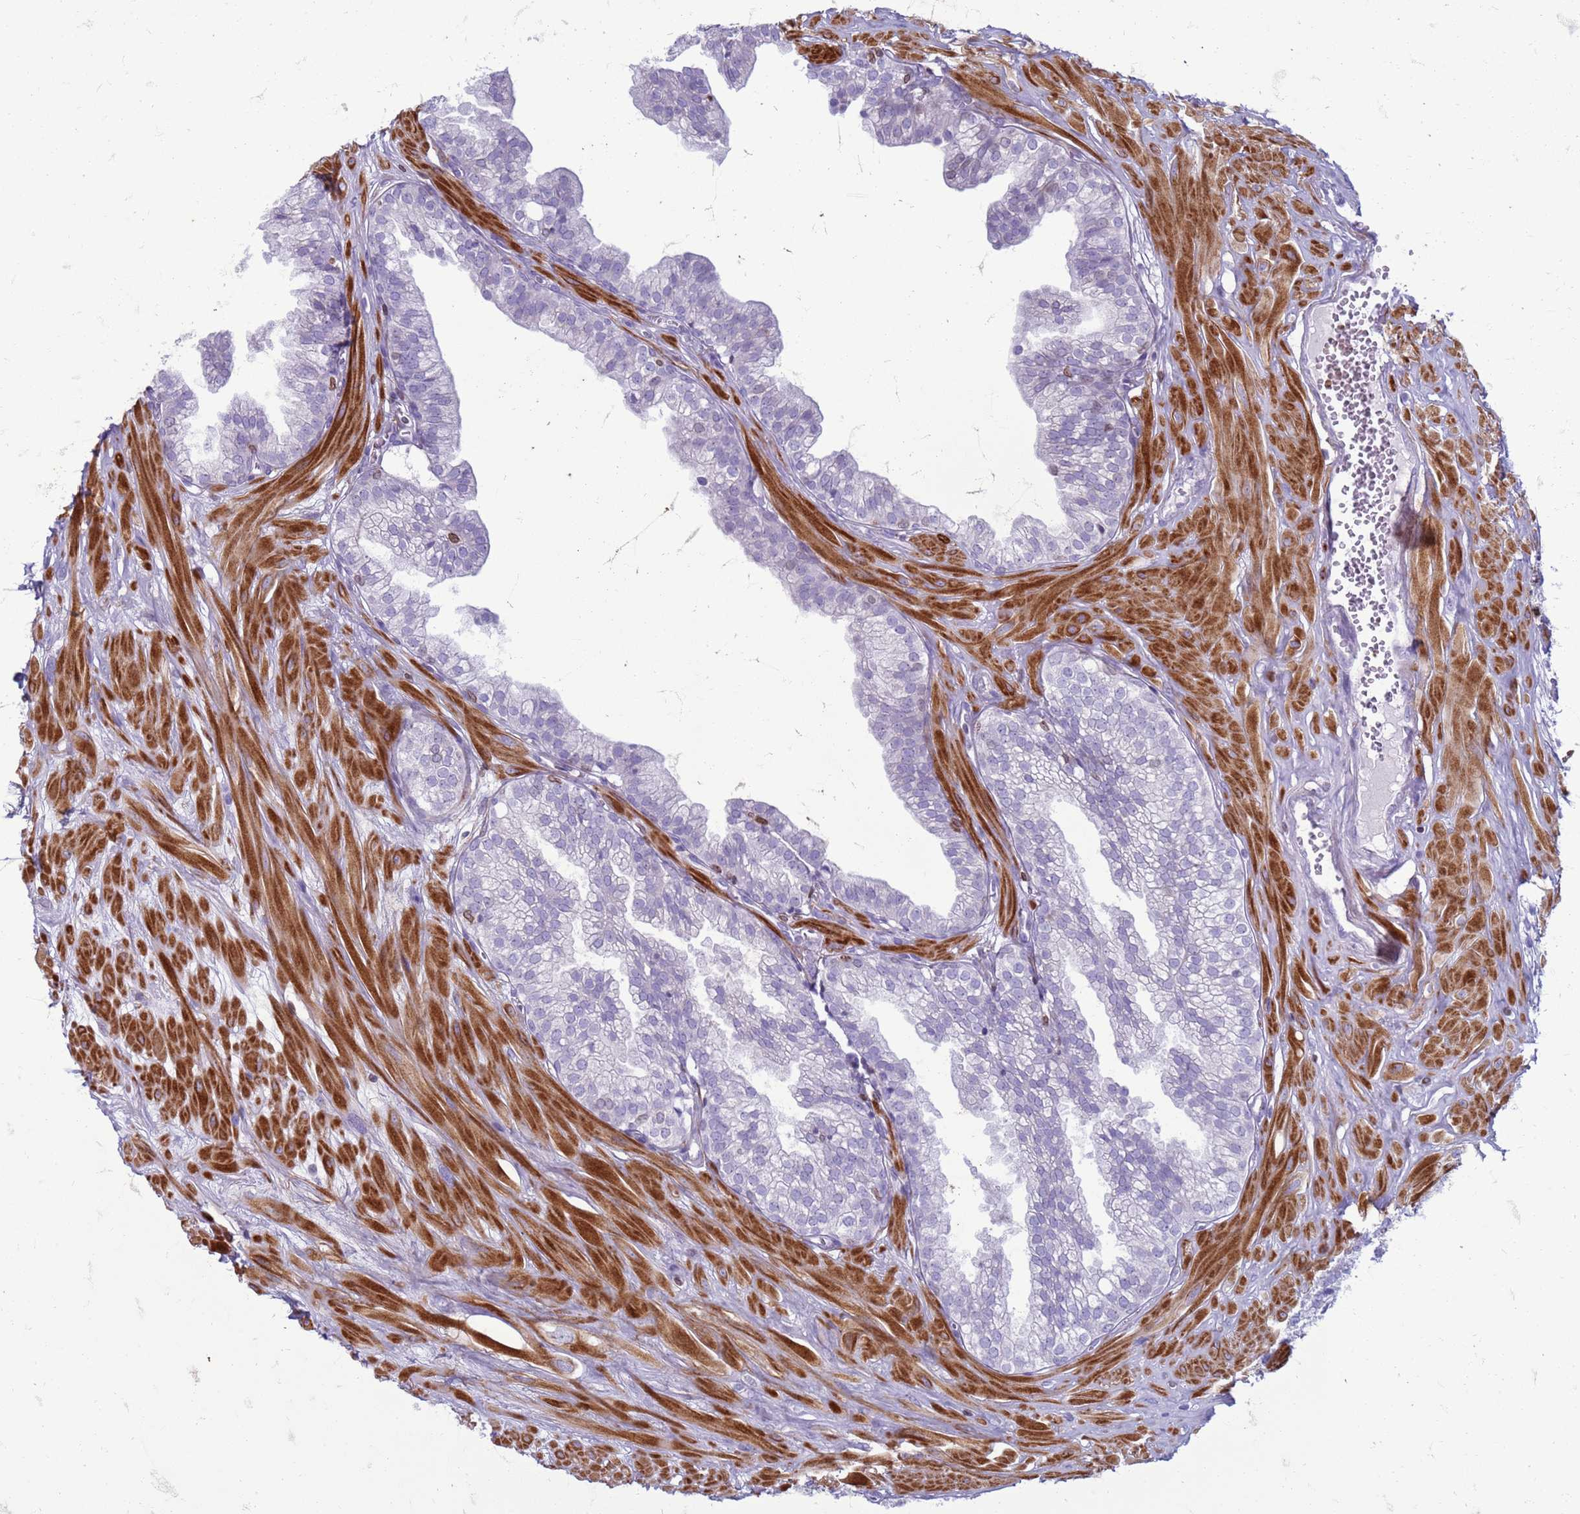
{"staining": {"intensity": "moderate", "quantity": "<25%", "location": "cytoplasmic/membranous,nuclear"}, "tissue": "prostate", "cell_type": "Glandular cells", "image_type": "normal", "snomed": [{"axis": "morphology", "description": "Normal tissue, NOS"}, {"axis": "topography", "description": "Prostate"}, {"axis": "topography", "description": "Peripheral nerve tissue"}], "caption": "Protein staining of unremarkable prostate reveals moderate cytoplasmic/membranous,nuclear expression in about <25% of glandular cells.", "gene": "METTL25B", "patient": {"sex": "male", "age": 55}}